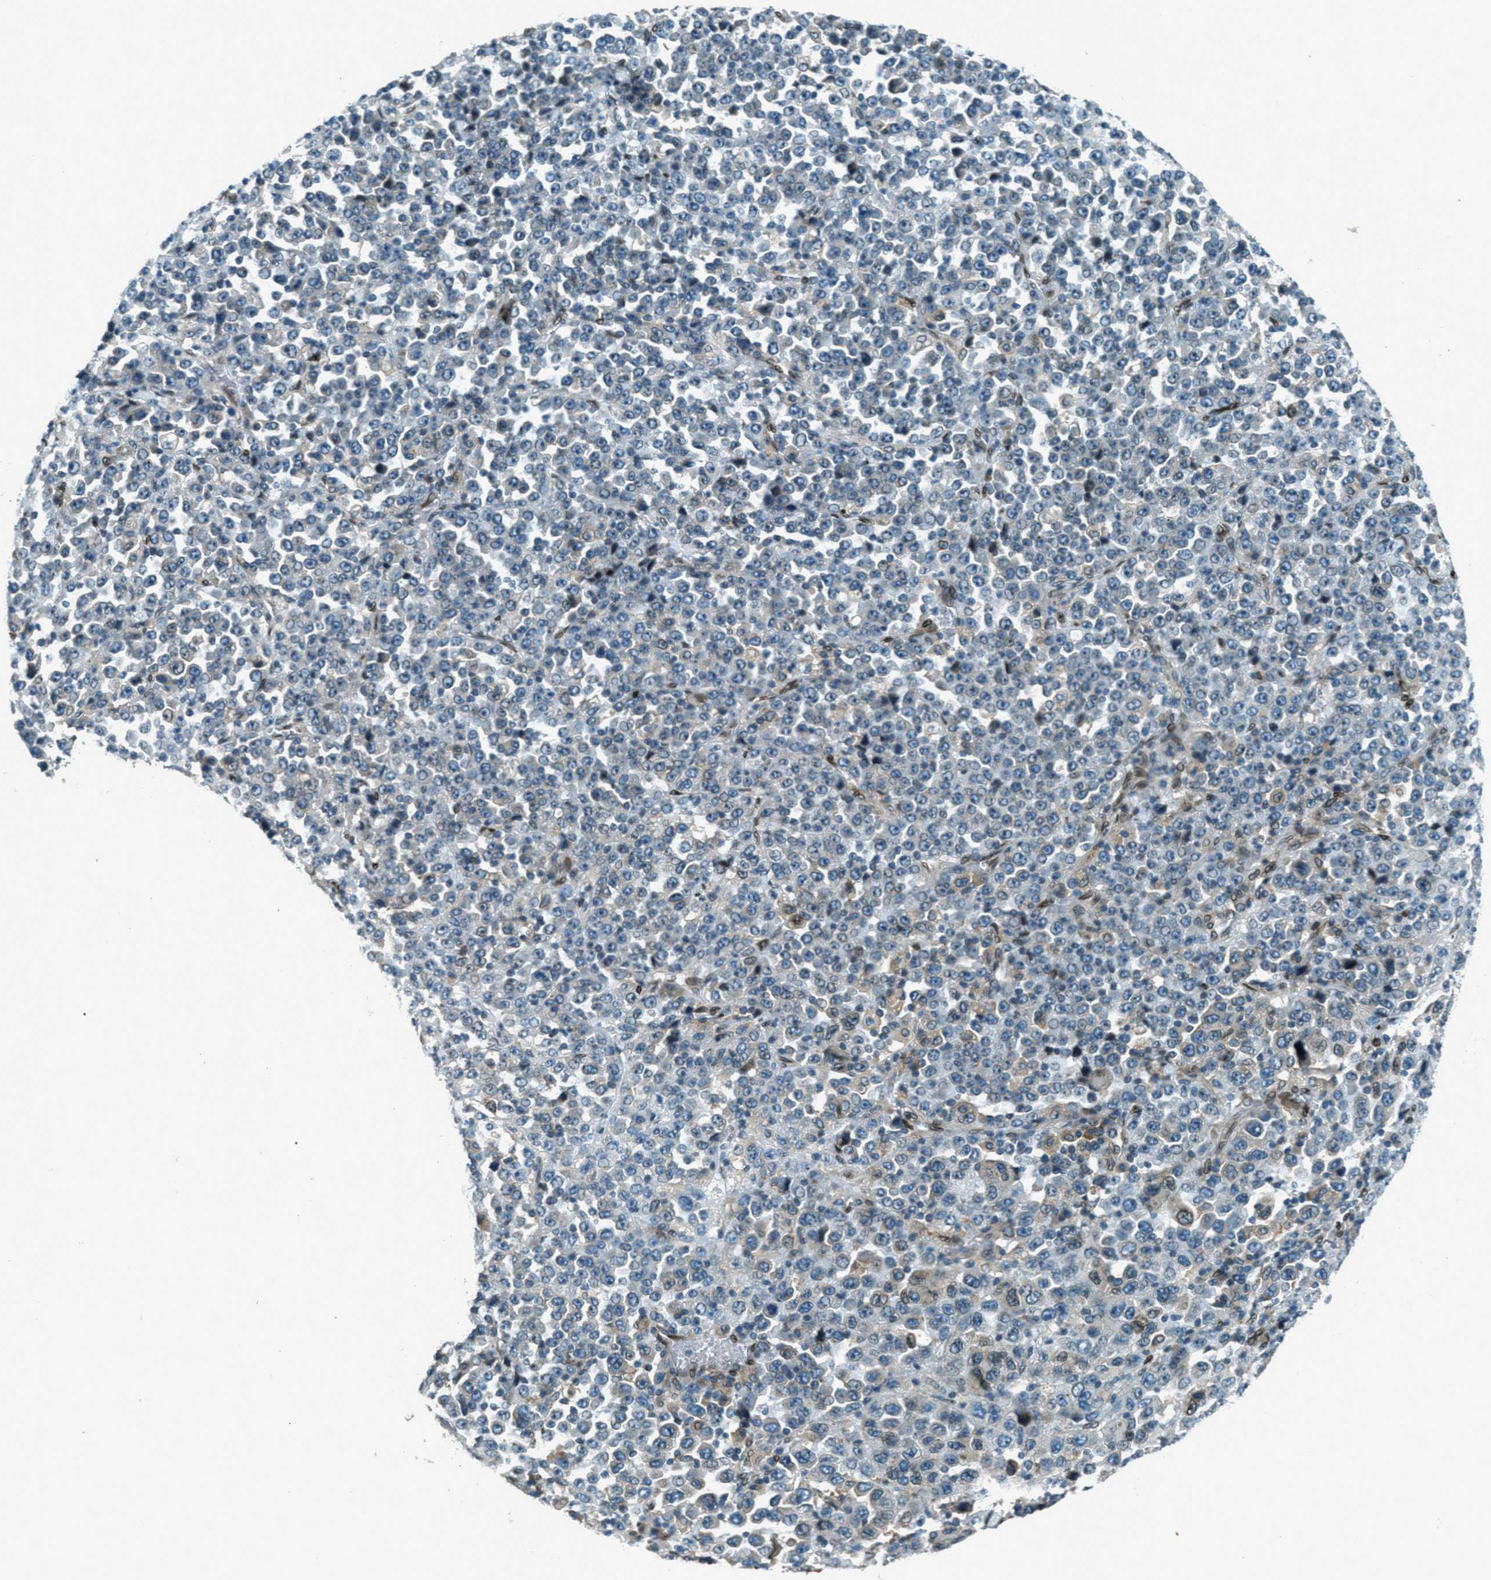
{"staining": {"intensity": "weak", "quantity": "<25%", "location": "cytoplasmic/membranous"}, "tissue": "stomach cancer", "cell_type": "Tumor cells", "image_type": "cancer", "snomed": [{"axis": "morphology", "description": "Normal tissue, NOS"}, {"axis": "morphology", "description": "Adenocarcinoma, NOS"}, {"axis": "topography", "description": "Stomach, upper"}, {"axis": "topography", "description": "Stomach"}], "caption": "High power microscopy micrograph of an IHC image of stomach adenocarcinoma, revealing no significant expression in tumor cells.", "gene": "LEMD2", "patient": {"sex": "male", "age": 59}}